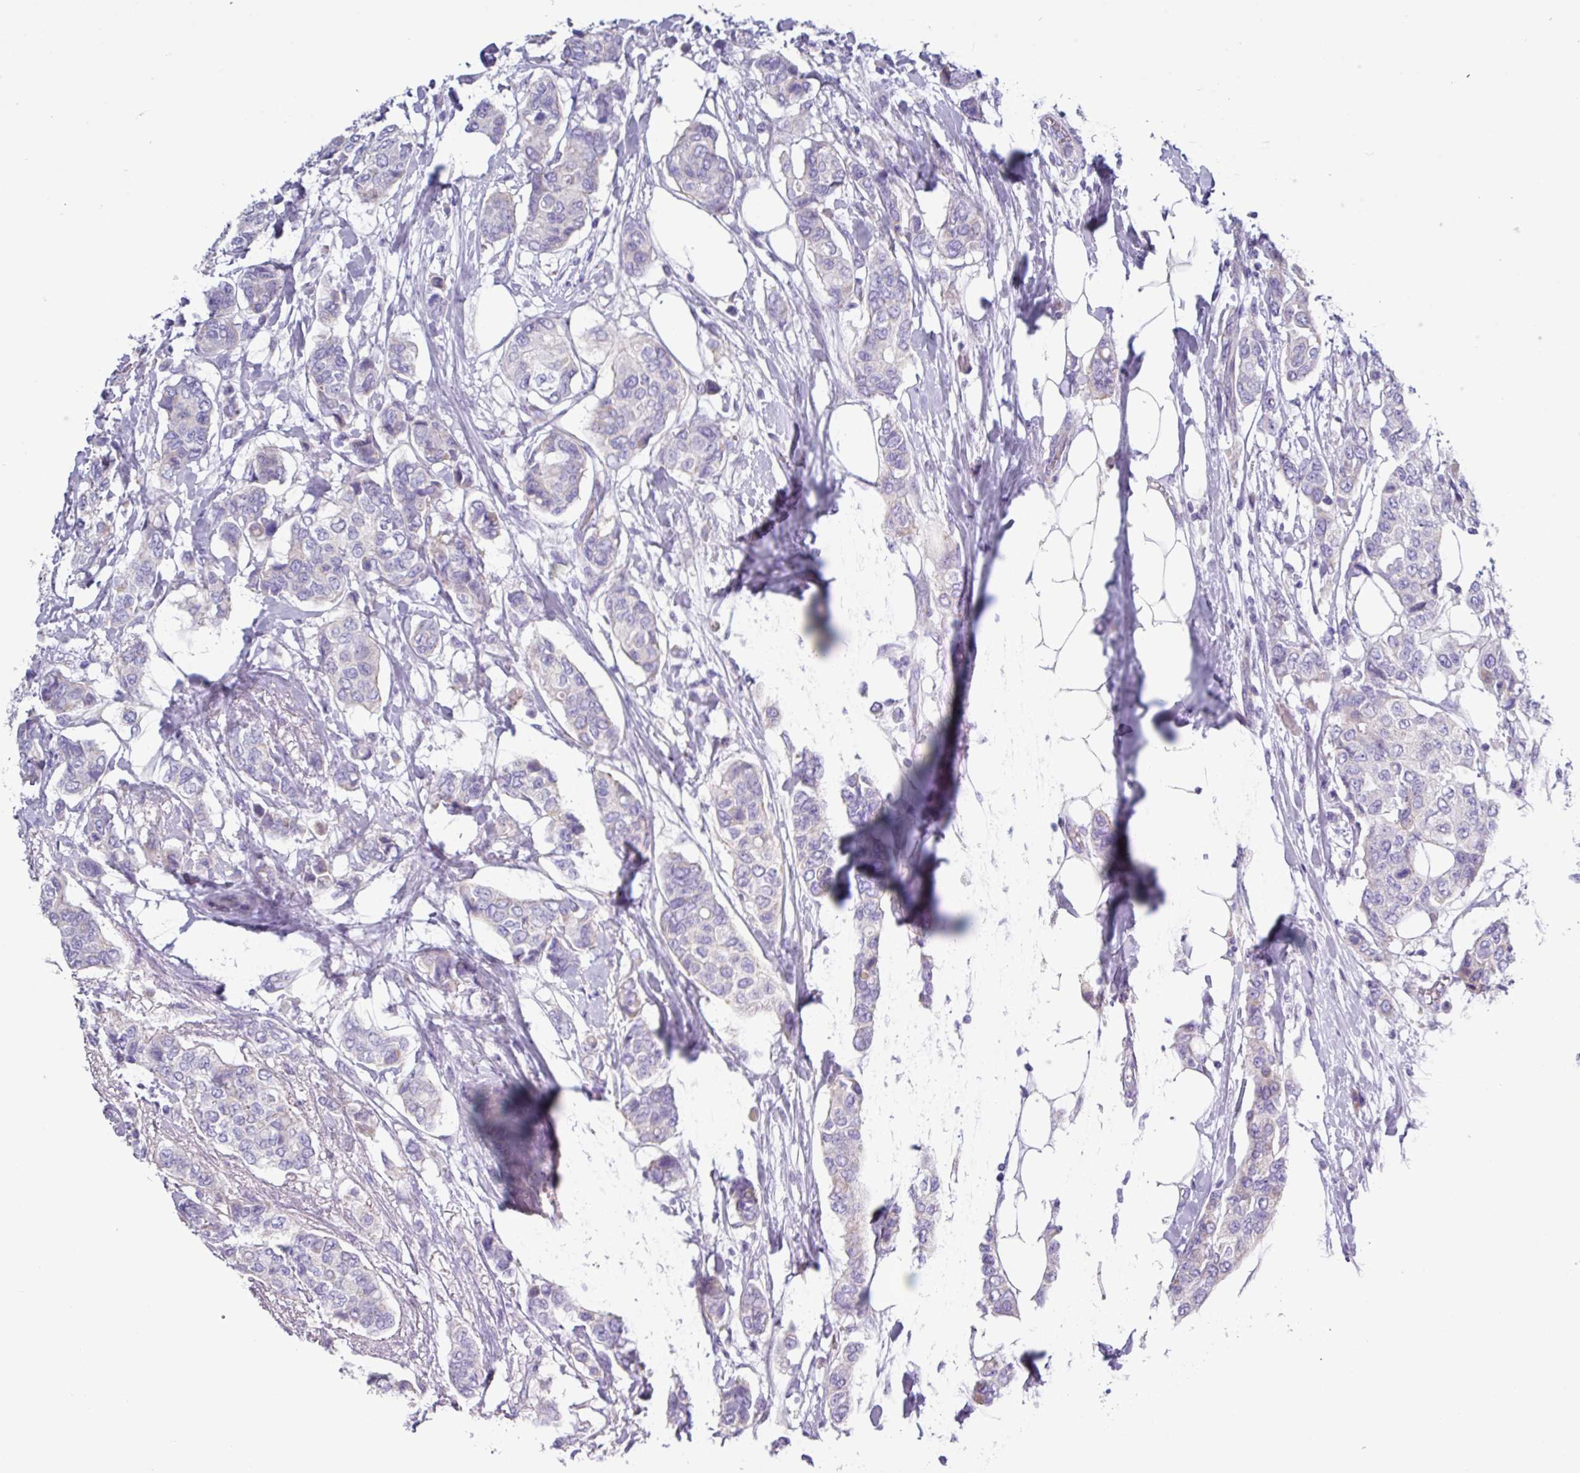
{"staining": {"intensity": "negative", "quantity": "none", "location": "none"}, "tissue": "breast cancer", "cell_type": "Tumor cells", "image_type": "cancer", "snomed": [{"axis": "morphology", "description": "Lobular carcinoma"}, {"axis": "topography", "description": "Breast"}], "caption": "High power microscopy image of an immunohistochemistry (IHC) photomicrograph of breast lobular carcinoma, revealing no significant expression in tumor cells.", "gene": "RGS16", "patient": {"sex": "female", "age": 51}}